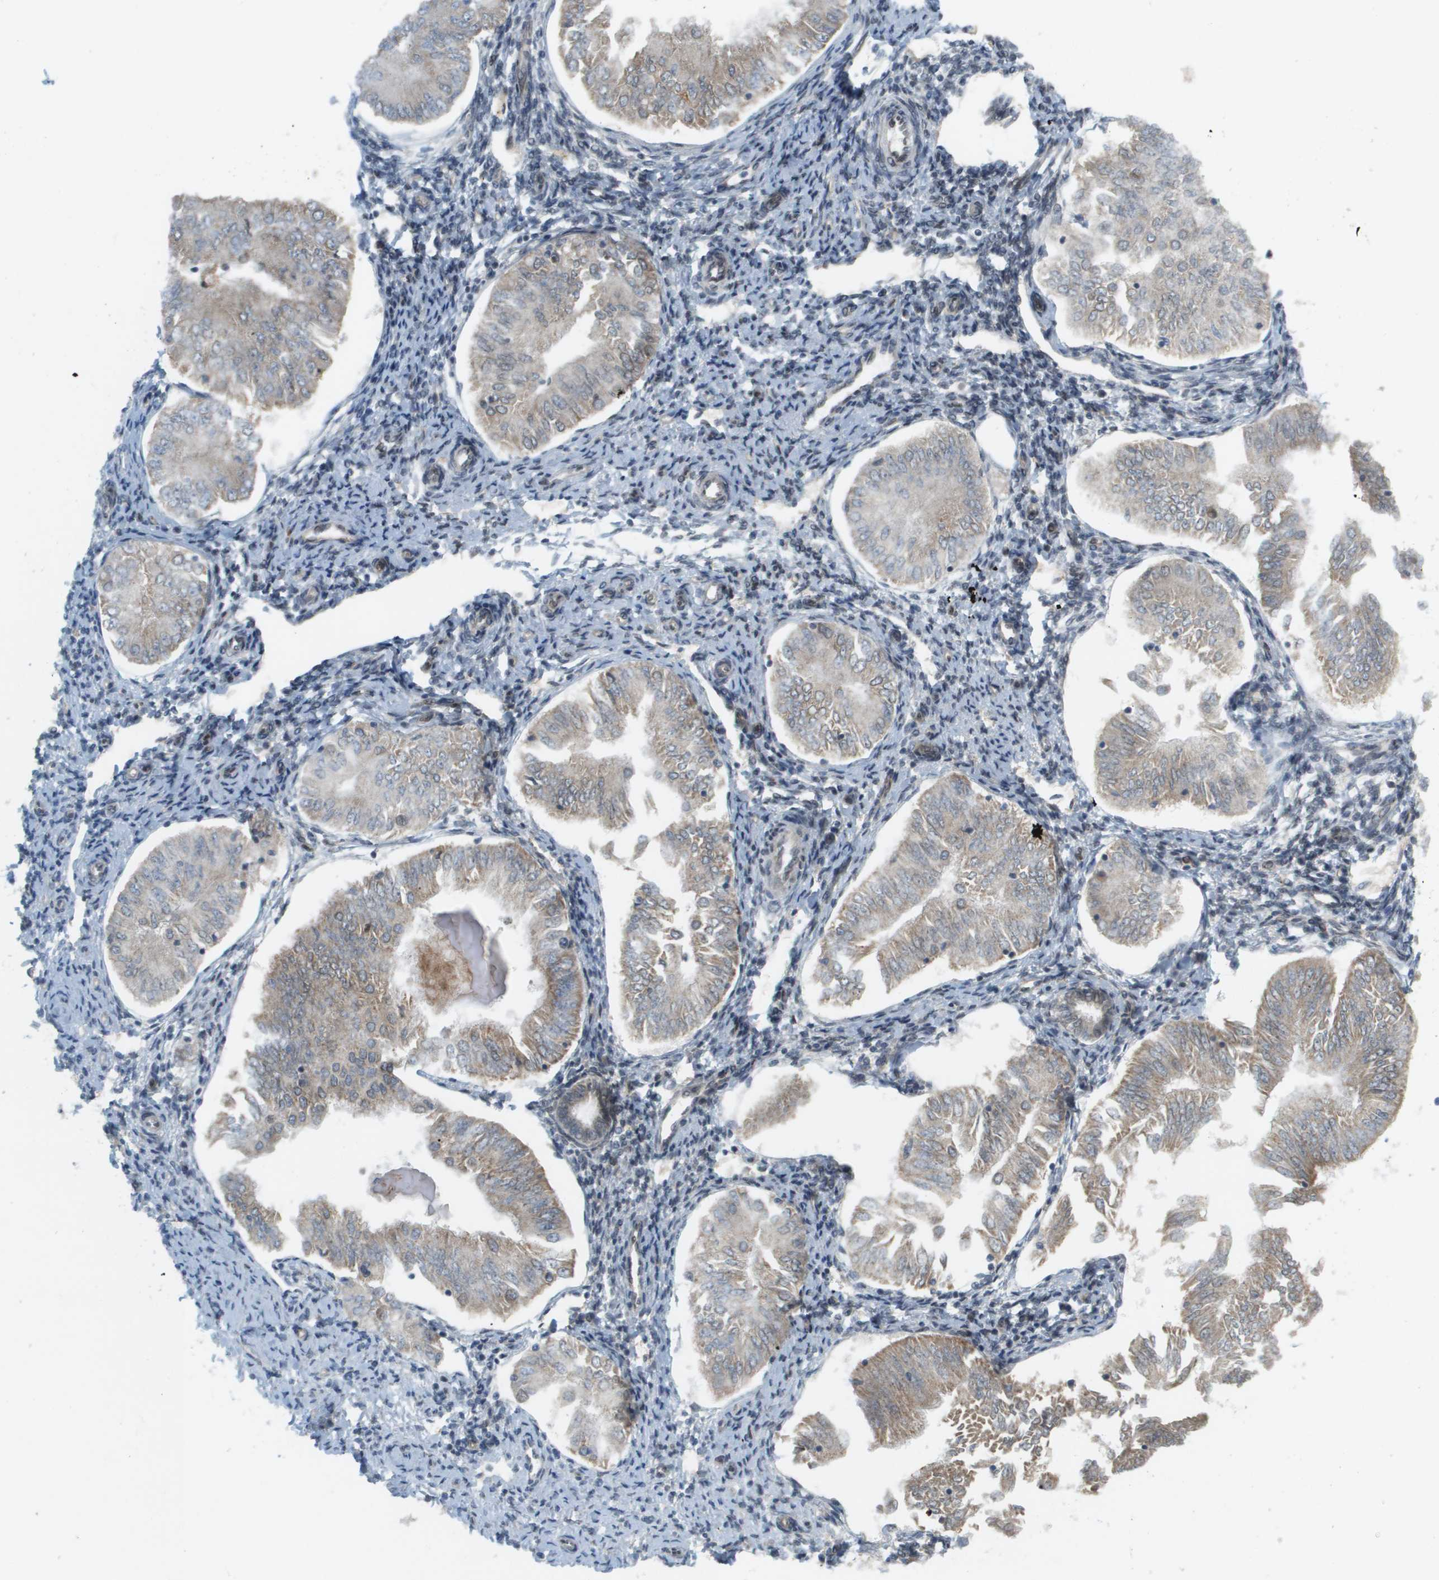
{"staining": {"intensity": "weak", "quantity": "25%-75%", "location": "cytoplasmic/membranous"}, "tissue": "endometrial cancer", "cell_type": "Tumor cells", "image_type": "cancer", "snomed": [{"axis": "morphology", "description": "Adenocarcinoma, NOS"}, {"axis": "topography", "description": "Endometrium"}], "caption": "Immunohistochemical staining of human endometrial cancer (adenocarcinoma) reveals weak cytoplasmic/membranous protein staining in approximately 25%-75% of tumor cells.", "gene": "CACNB4", "patient": {"sex": "female", "age": 53}}